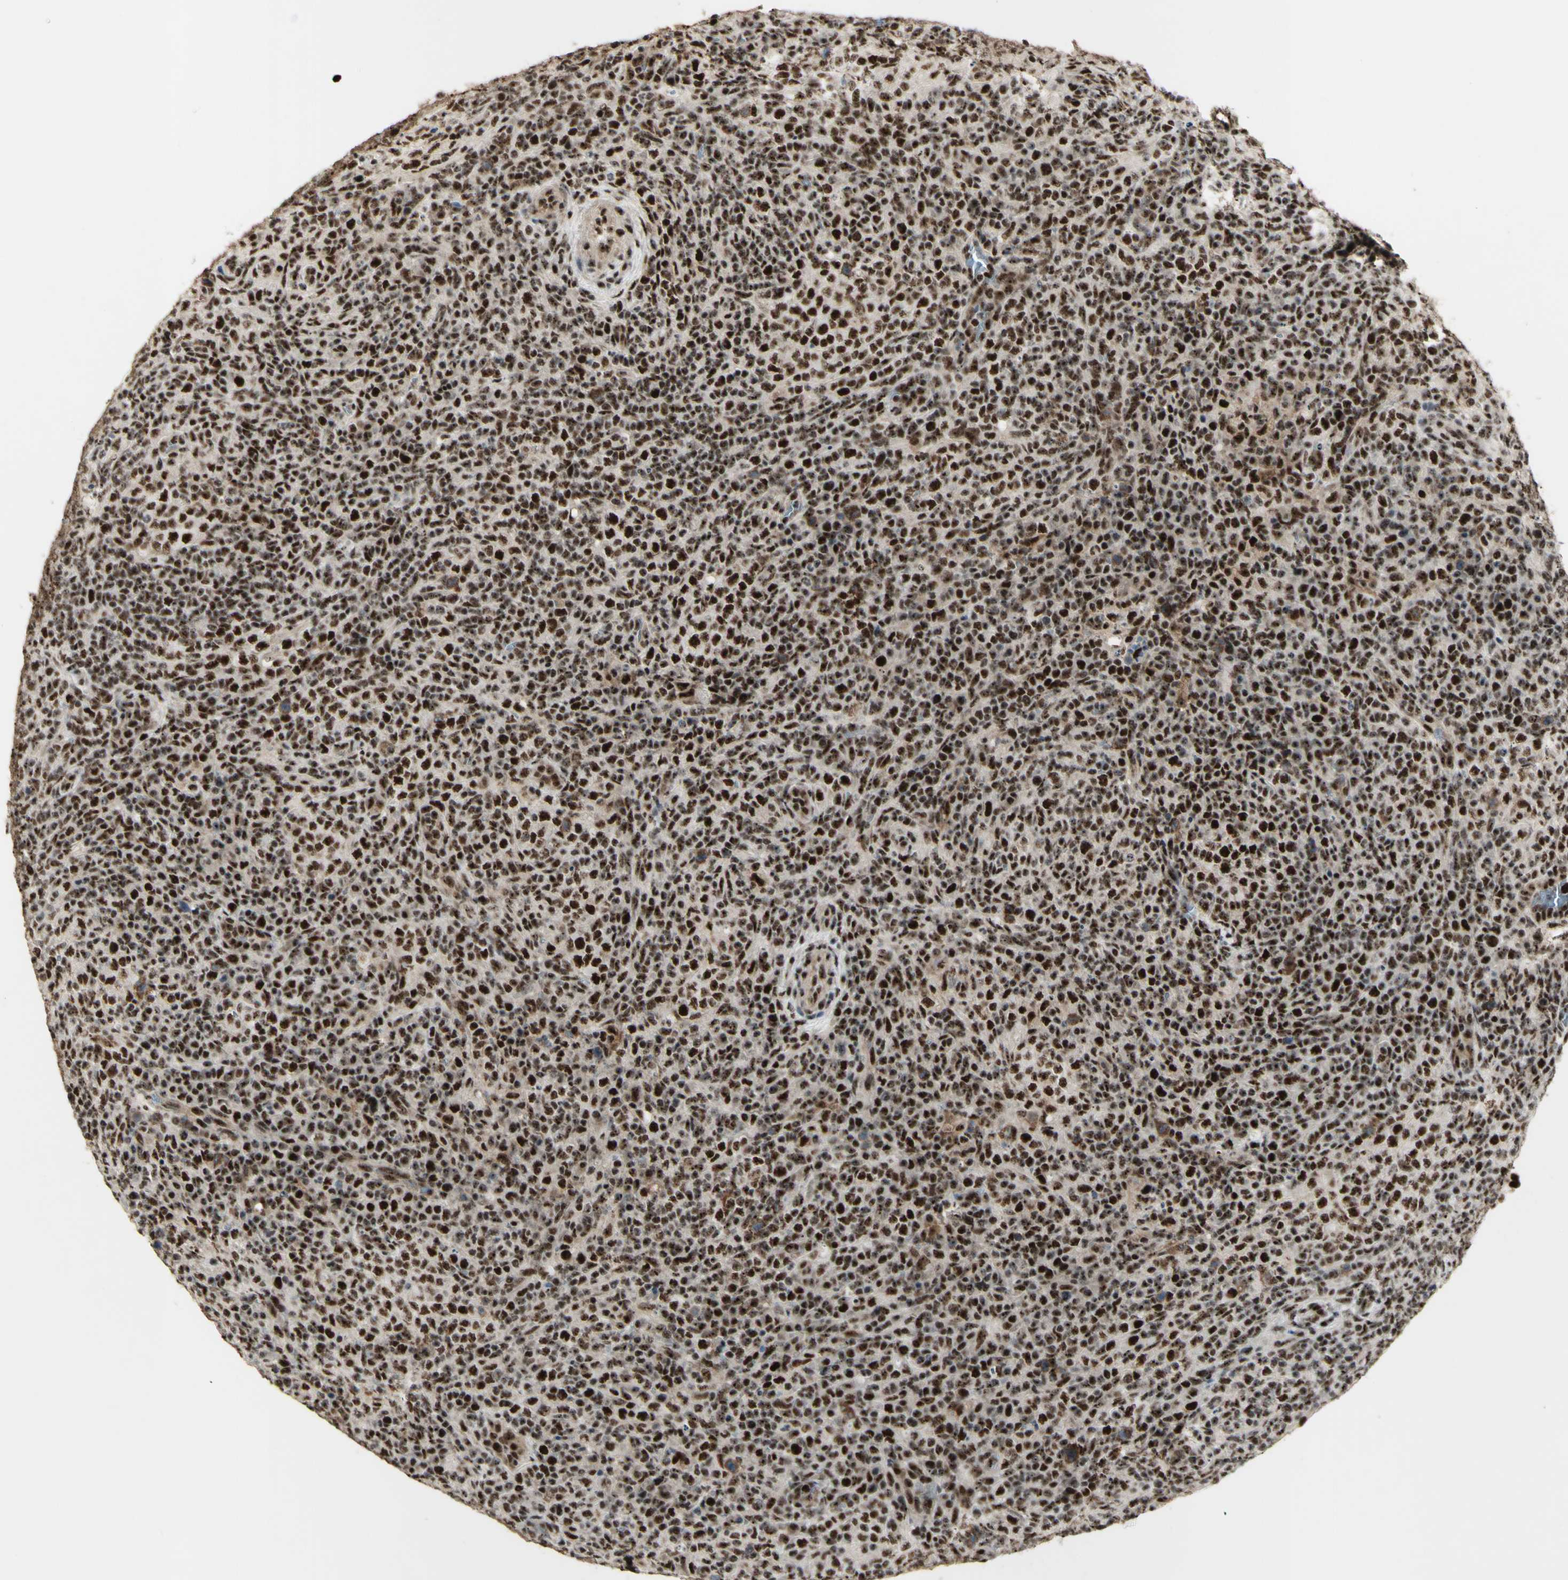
{"staining": {"intensity": "strong", "quantity": ">75%", "location": "nuclear"}, "tissue": "lymphoma", "cell_type": "Tumor cells", "image_type": "cancer", "snomed": [{"axis": "morphology", "description": "Malignant lymphoma, non-Hodgkin's type, High grade"}, {"axis": "topography", "description": "Lymph node"}], "caption": "The micrograph reveals immunohistochemical staining of lymphoma. There is strong nuclear expression is present in approximately >75% of tumor cells.", "gene": "DHX9", "patient": {"sex": "female", "age": 76}}